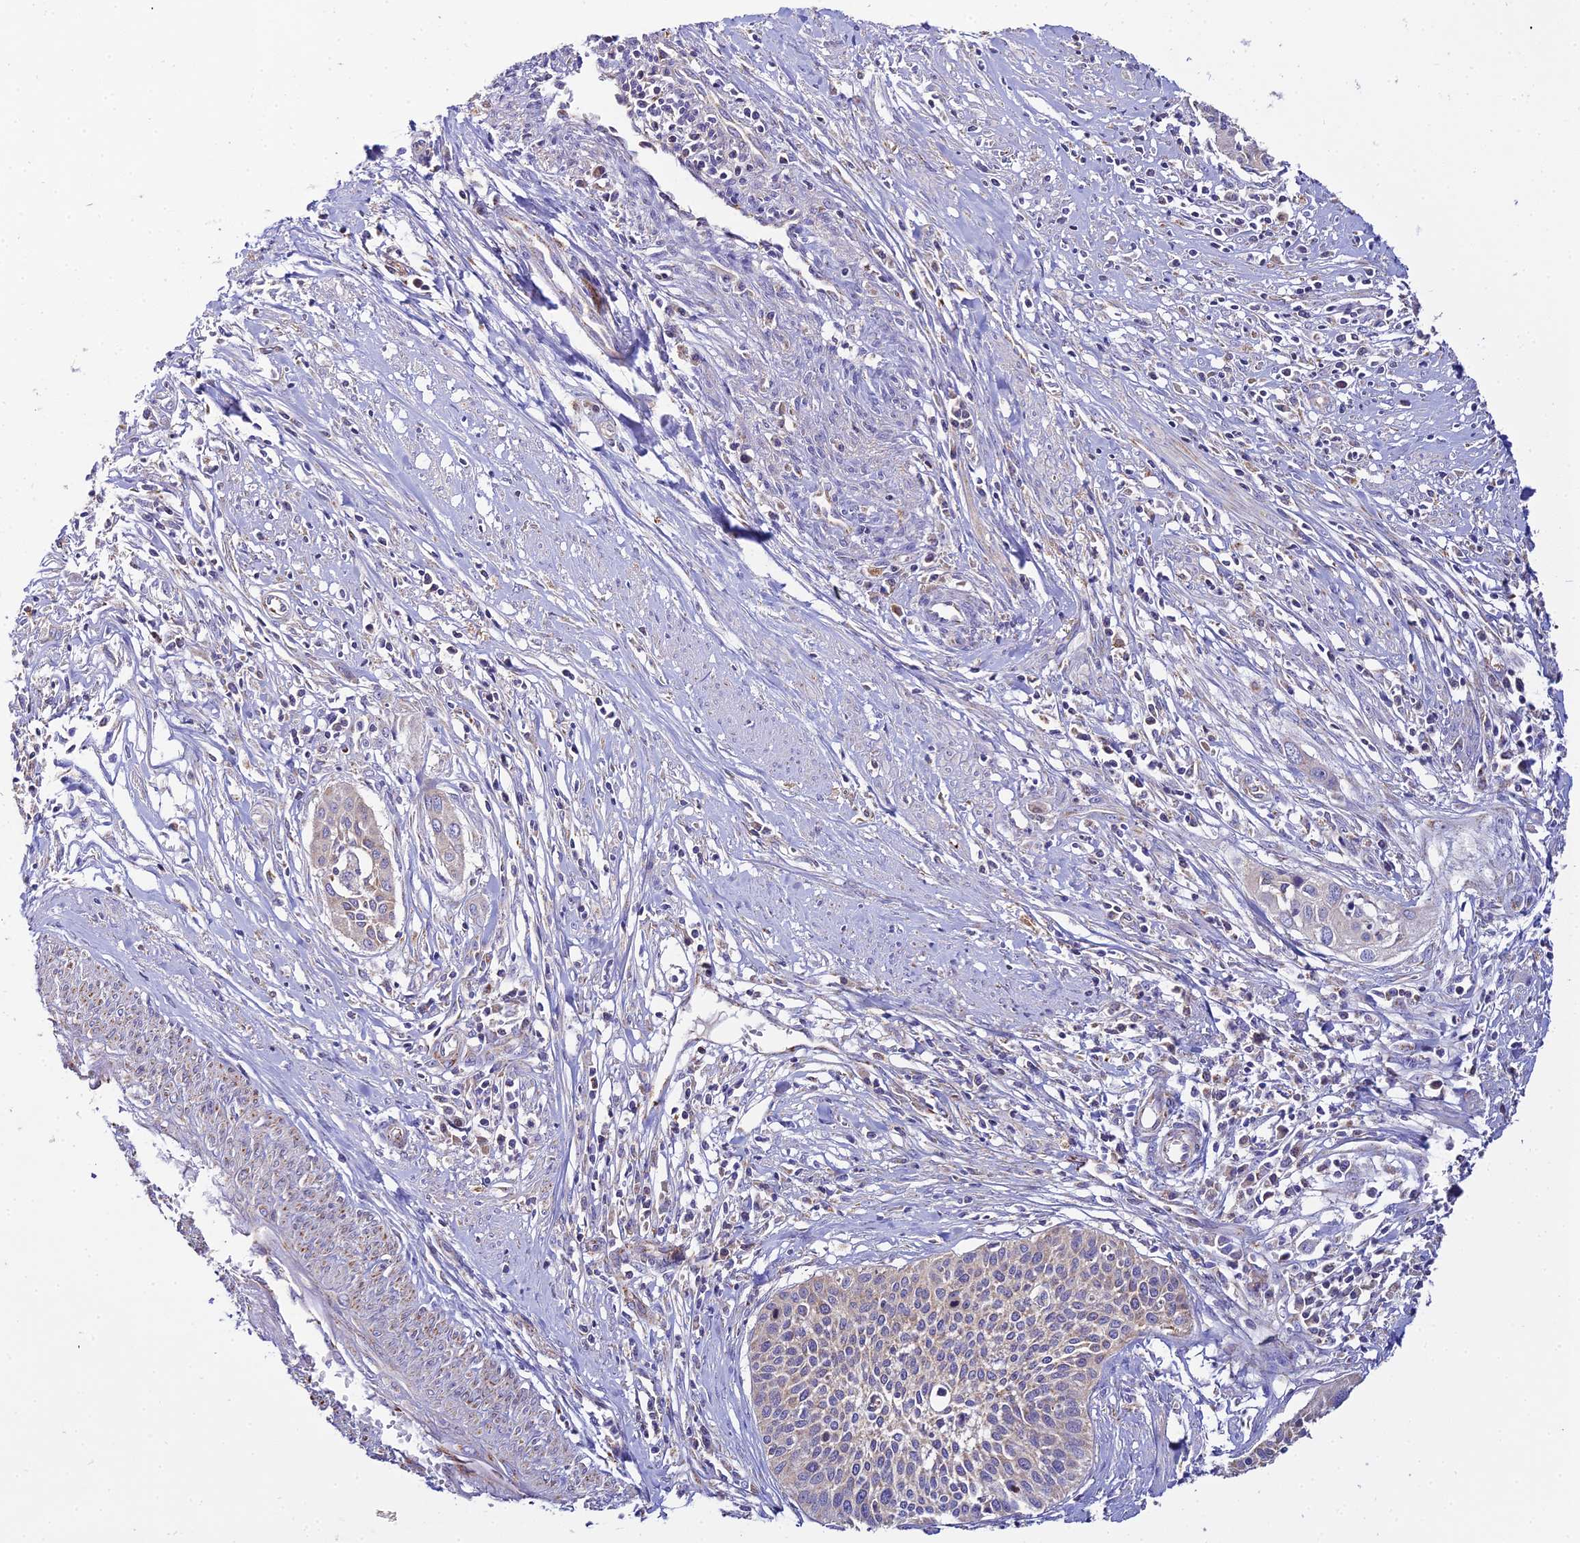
{"staining": {"intensity": "weak", "quantity": "25%-75%", "location": "cytoplasmic/membranous"}, "tissue": "cervical cancer", "cell_type": "Tumor cells", "image_type": "cancer", "snomed": [{"axis": "morphology", "description": "Squamous cell carcinoma, NOS"}, {"axis": "topography", "description": "Cervix"}], "caption": "Cervical cancer was stained to show a protein in brown. There is low levels of weak cytoplasmic/membranous staining in approximately 25%-75% of tumor cells.", "gene": "NIPSNAP3A", "patient": {"sex": "female", "age": 34}}